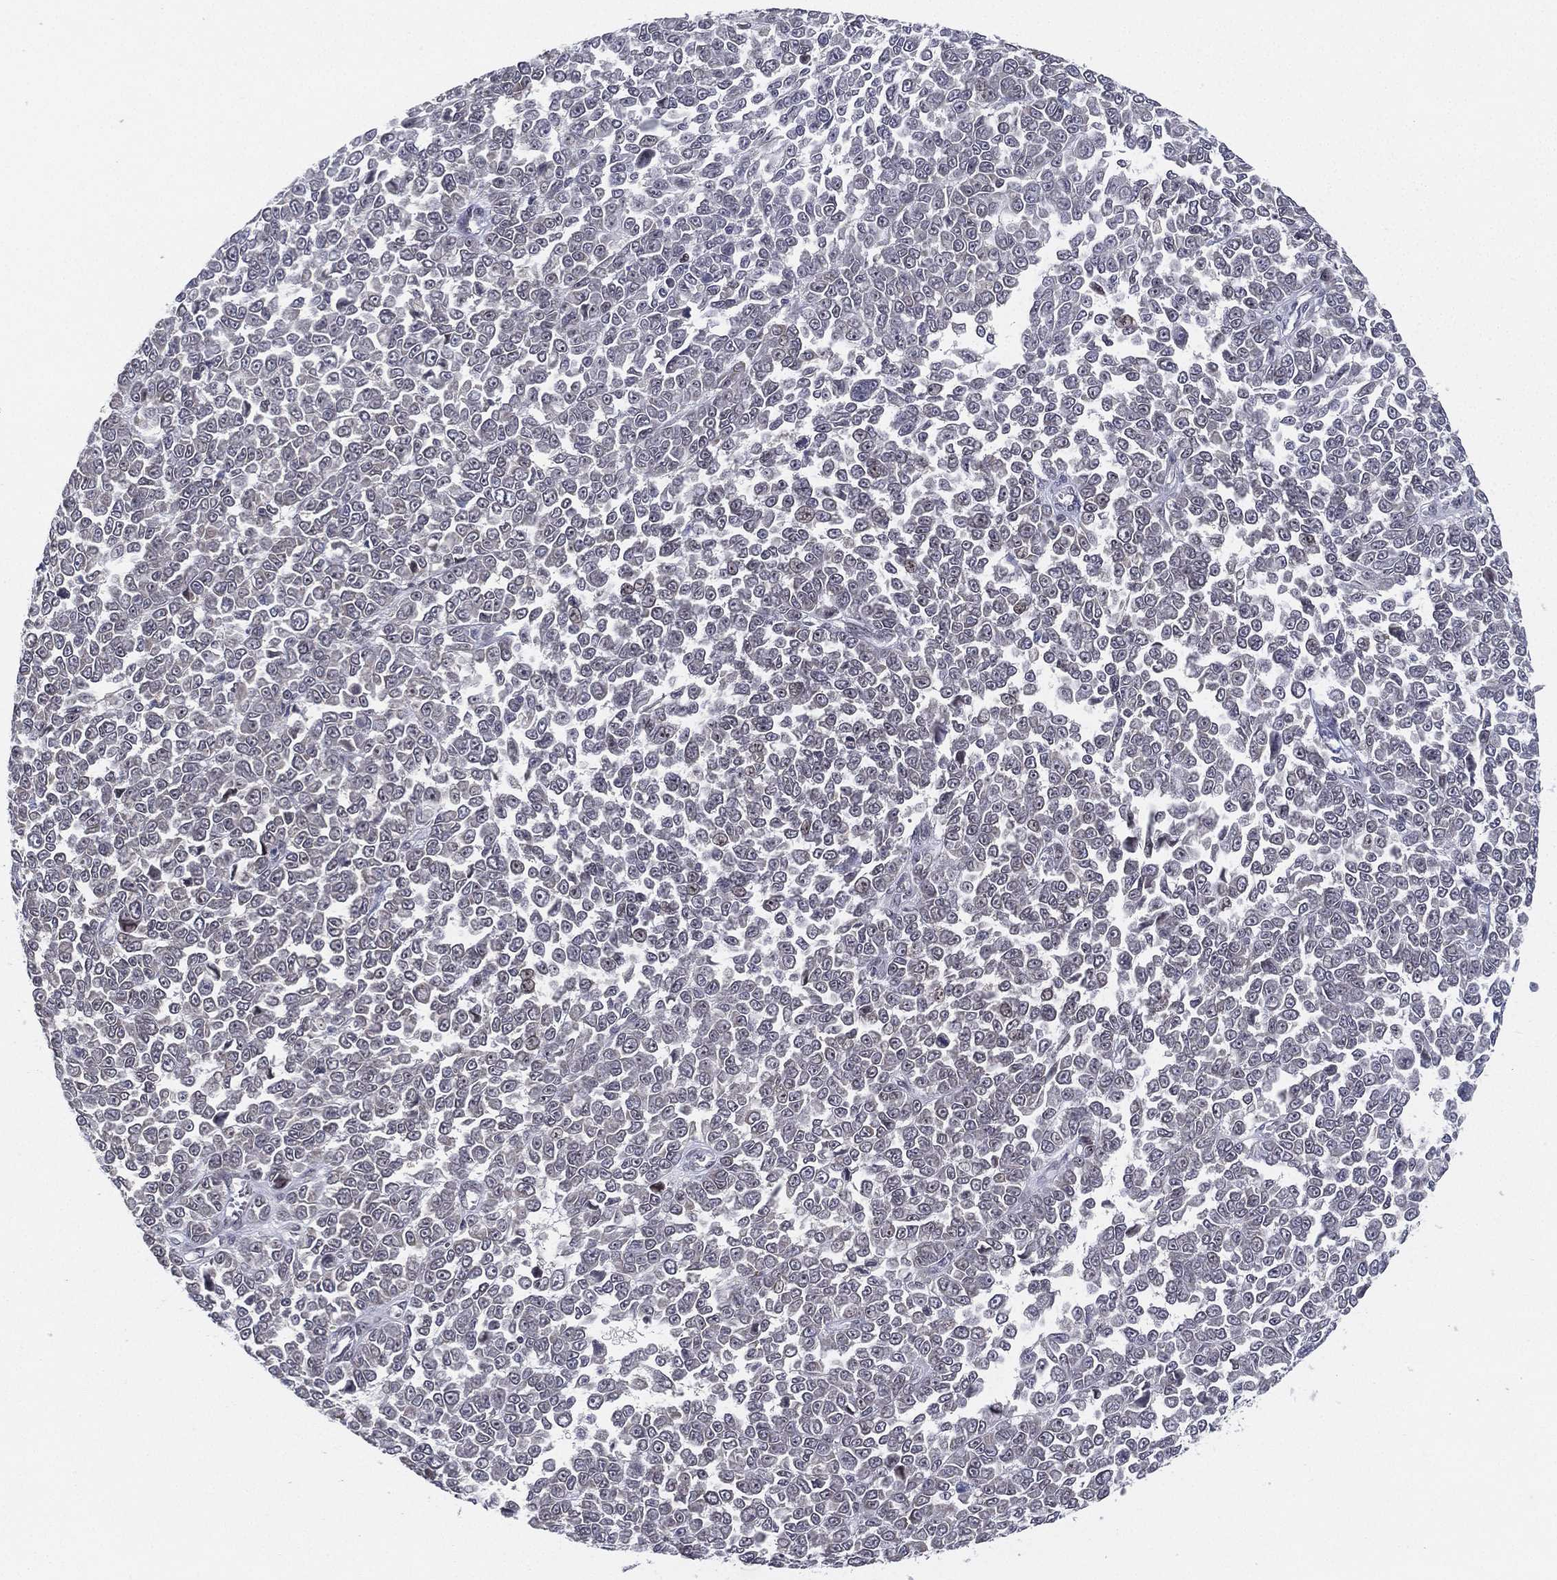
{"staining": {"intensity": "negative", "quantity": "none", "location": "none"}, "tissue": "melanoma", "cell_type": "Tumor cells", "image_type": "cancer", "snomed": [{"axis": "morphology", "description": "Malignant melanoma, NOS"}, {"axis": "topography", "description": "Skin"}], "caption": "There is no significant expression in tumor cells of melanoma.", "gene": "MS4A8", "patient": {"sex": "female", "age": 95}}